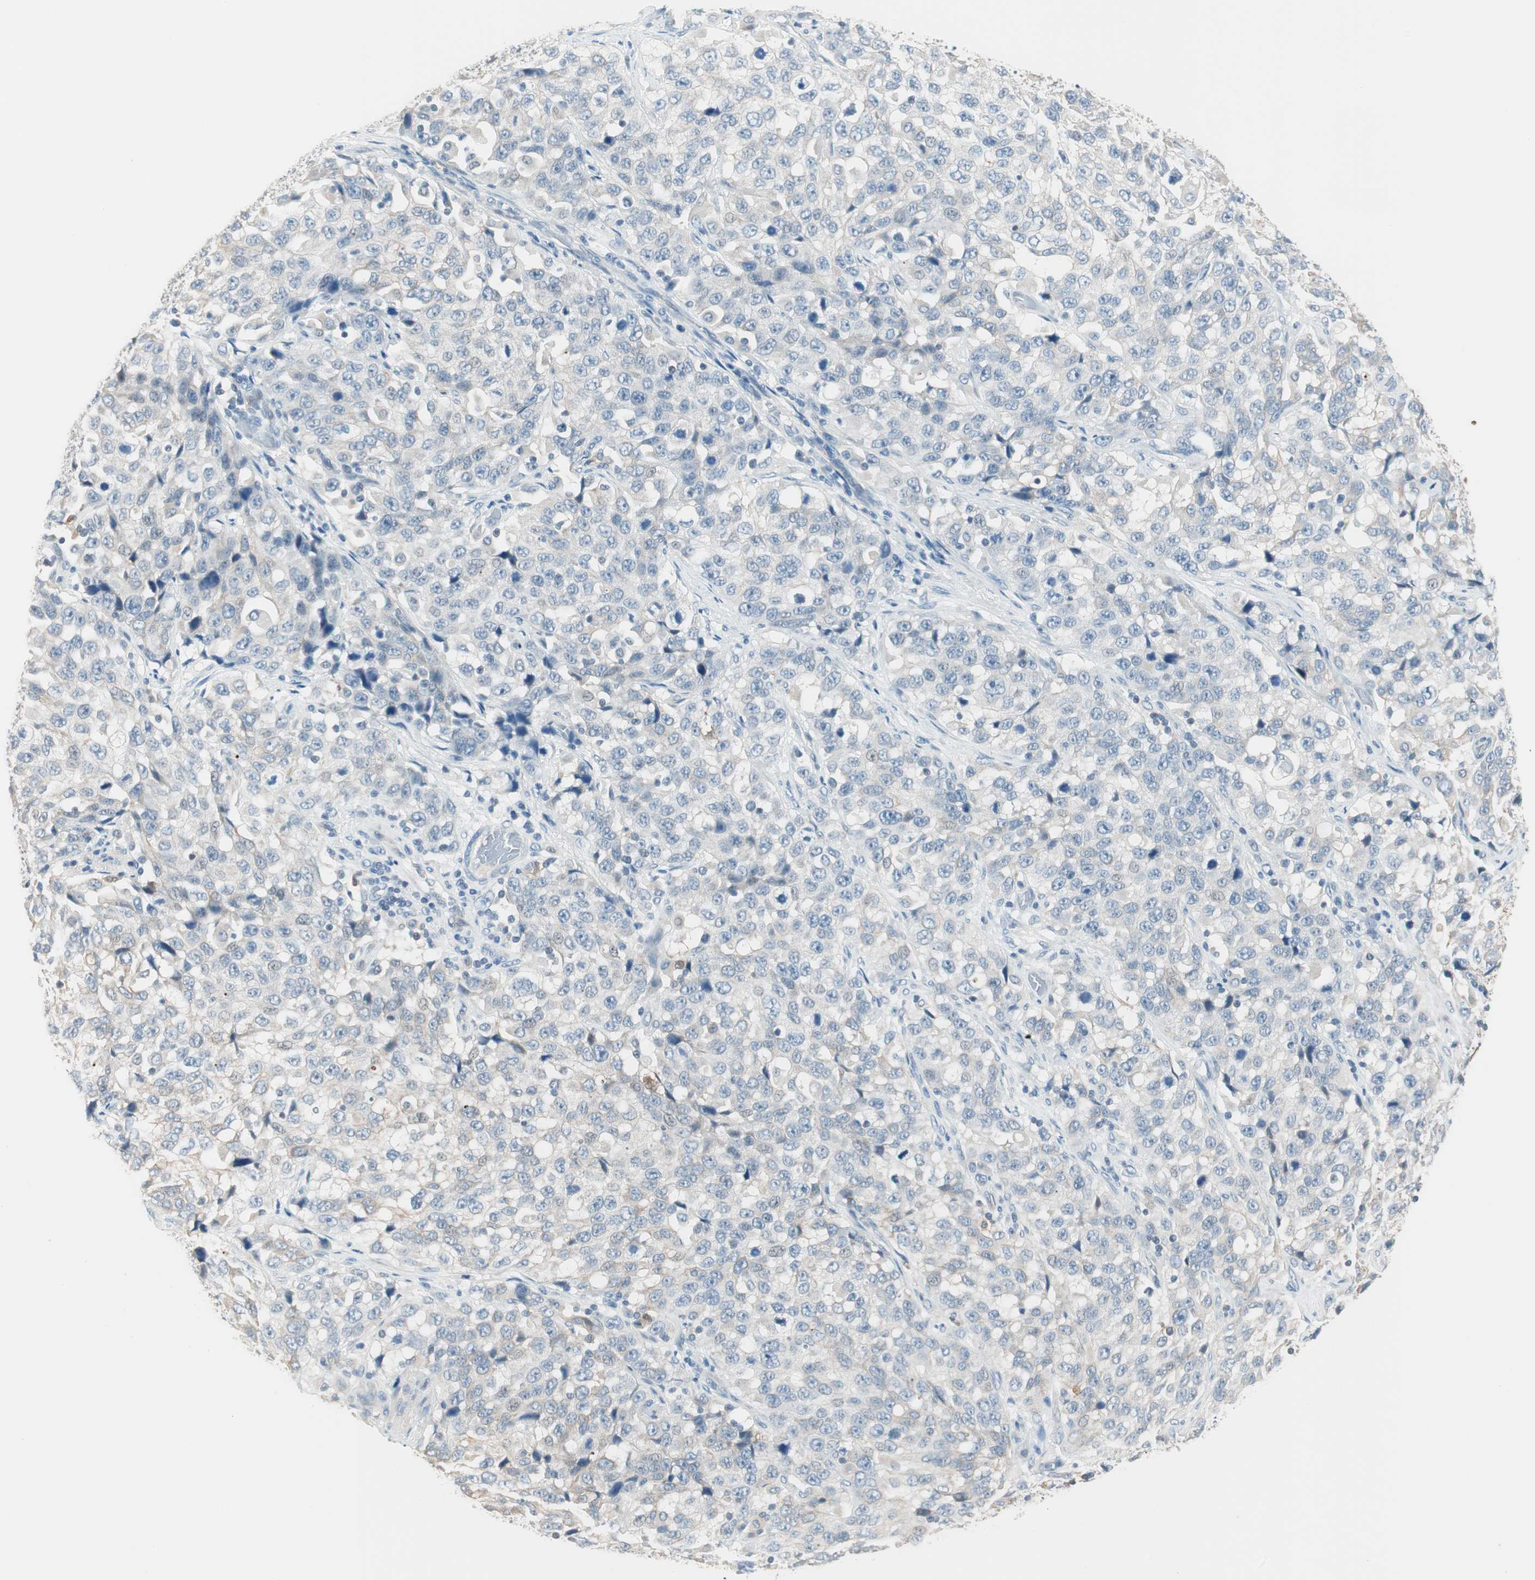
{"staining": {"intensity": "weak", "quantity": "<25%", "location": "cytoplasmic/membranous"}, "tissue": "stomach cancer", "cell_type": "Tumor cells", "image_type": "cancer", "snomed": [{"axis": "morphology", "description": "Normal tissue, NOS"}, {"axis": "morphology", "description": "Adenocarcinoma, NOS"}, {"axis": "topography", "description": "Stomach"}], "caption": "Stomach cancer (adenocarcinoma) stained for a protein using immunohistochemistry (IHC) demonstrates no positivity tumor cells.", "gene": "GNAO1", "patient": {"sex": "male", "age": 48}}